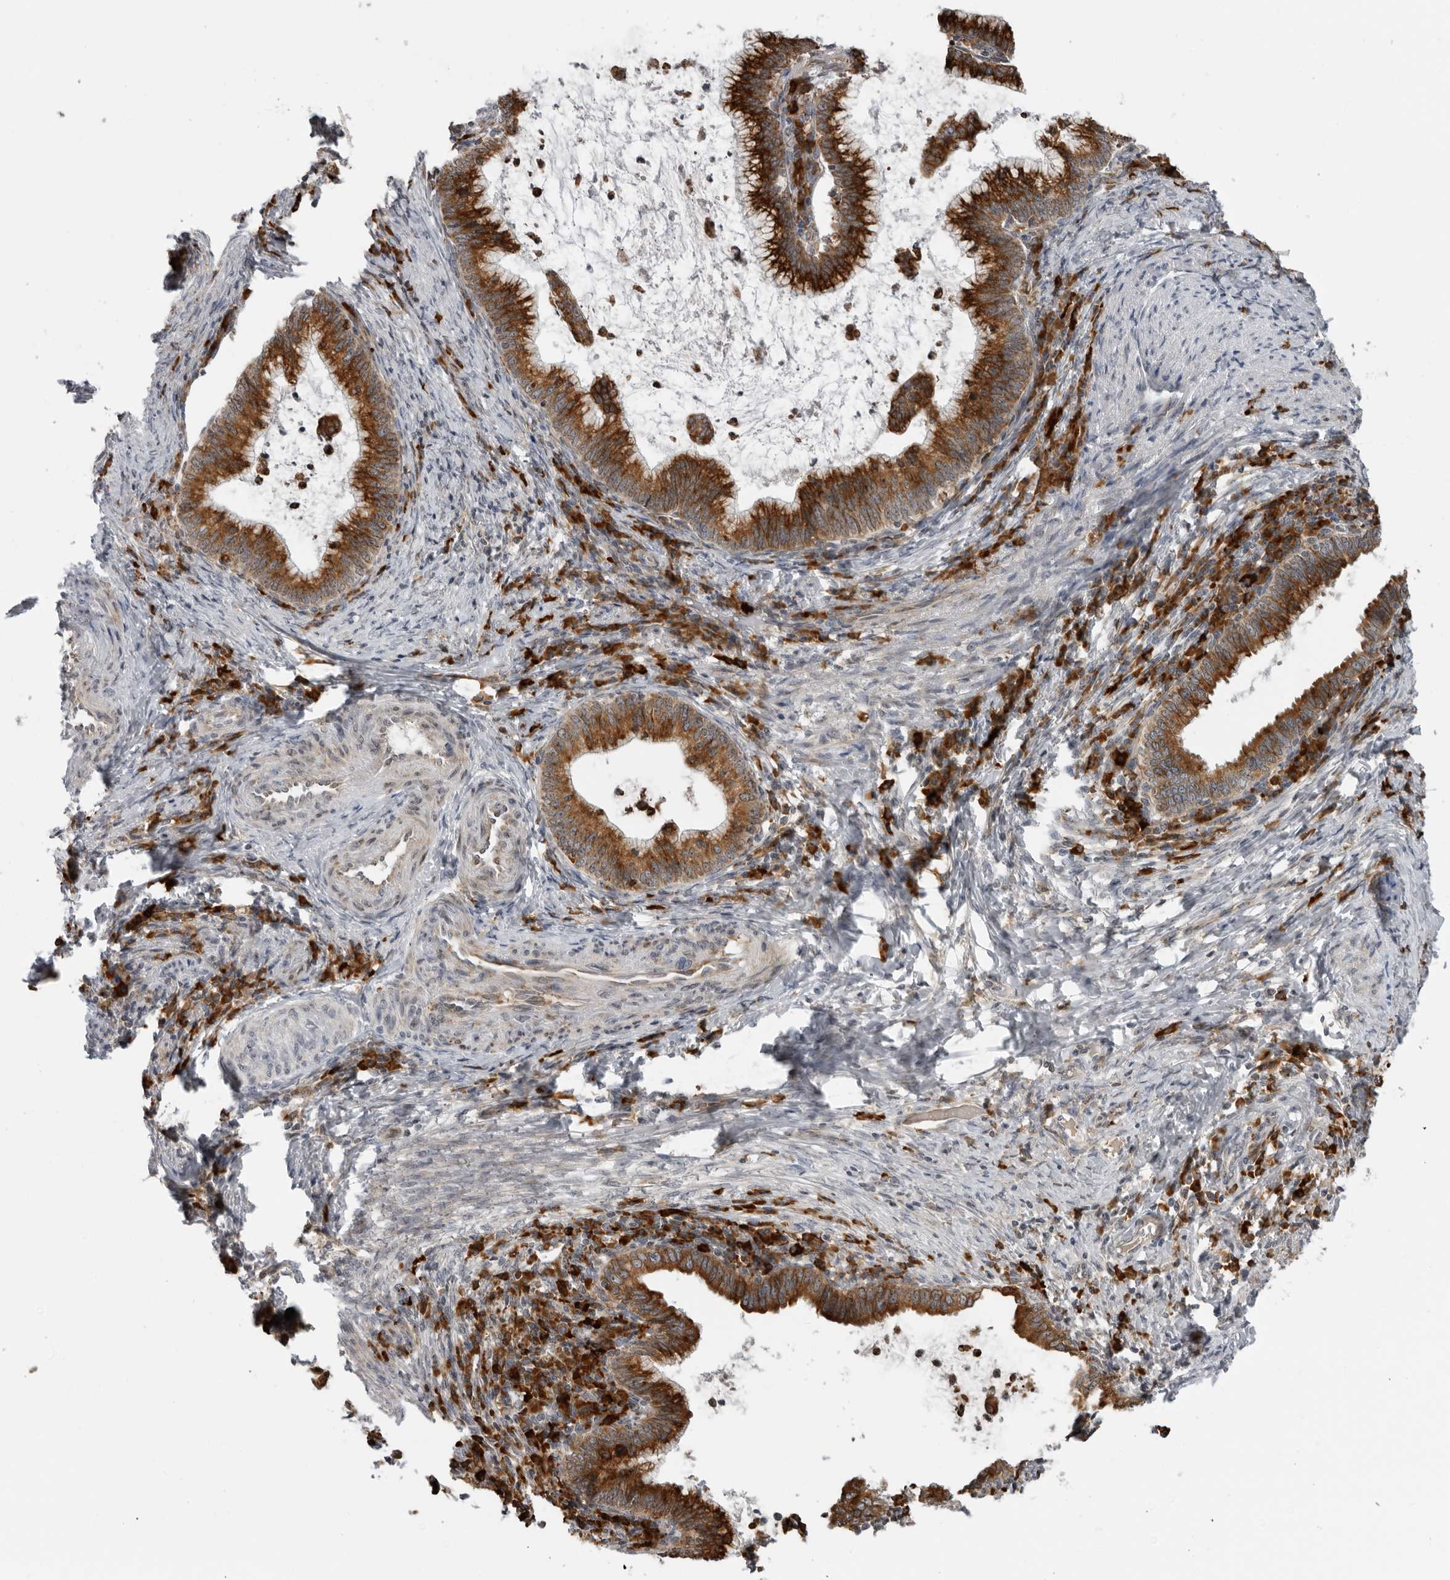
{"staining": {"intensity": "strong", "quantity": ">75%", "location": "cytoplasmic/membranous"}, "tissue": "cervical cancer", "cell_type": "Tumor cells", "image_type": "cancer", "snomed": [{"axis": "morphology", "description": "Adenocarcinoma, NOS"}, {"axis": "topography", "description": "Cervix"}], "caption": "Adenocarcinoma (cervical) stained with DAB (3,3'-diaminobenzidine) immunohistochemistry displays high levels of strong cytoplasmic/membranous positivity in approximately >75% of tumor cells.", "gene": "ALPK2", "patient": {"sex": "female", "age": 36}}